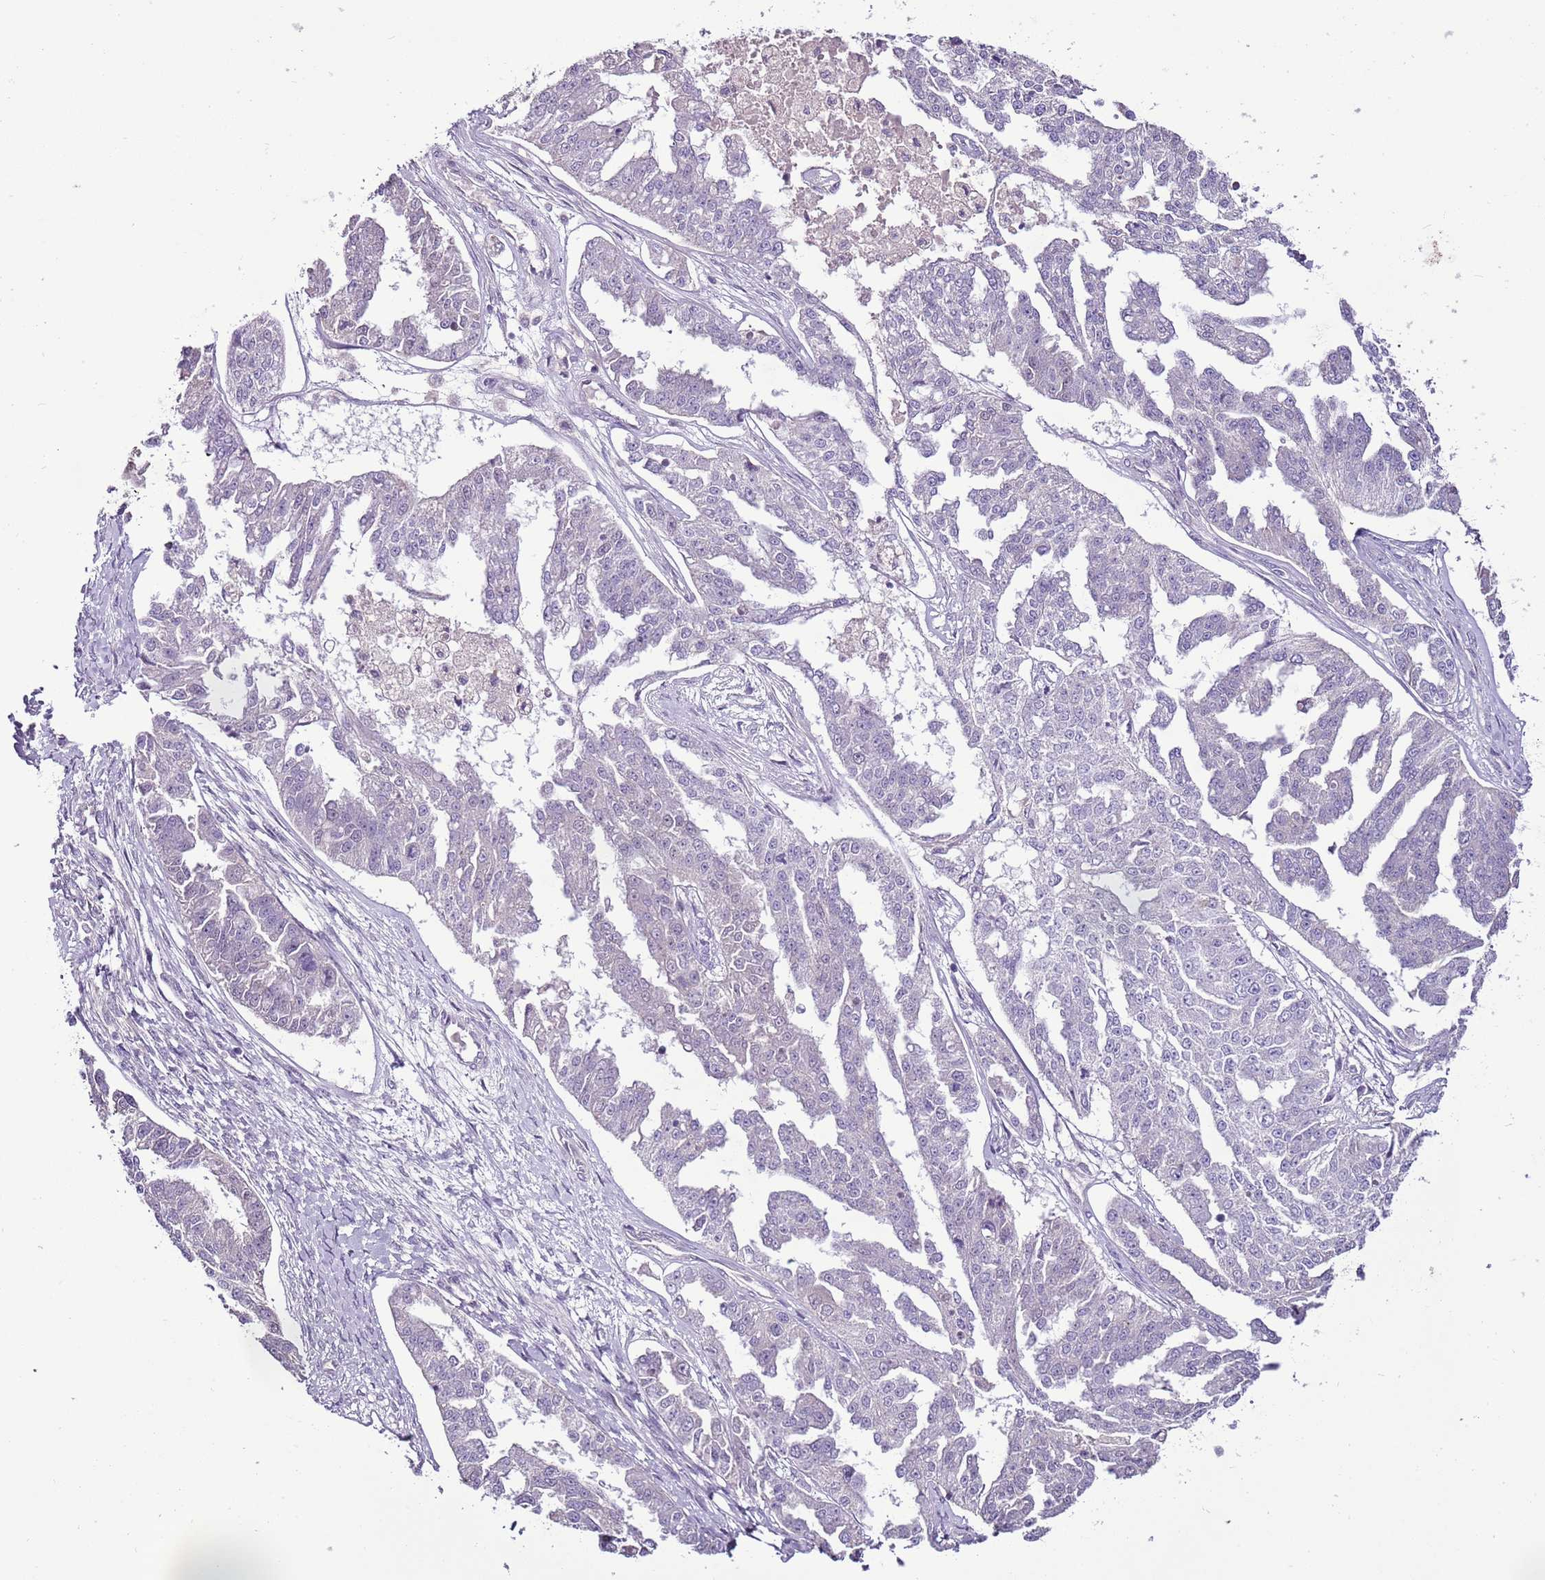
{"staining": {"intensity": "negative", "quantity": "none", "location": "none"}, "tissue": "ovarian cancer", "cell_type": "Tumor cells", "image_type": "cancer", "snomed": [{"axis": "morphology", "description": "Cystadenocarcinoma, serous, NOS"}, {"axis": "topography", "description": "Ovary"}], "caption": "Serous cystadenocarcinoma (ovarian) was stained to show a protein in brown. There is no significant positivity in tumor cells.", "gene": "CMKLR1", "patient": {"sex": "female", "age": 58}}